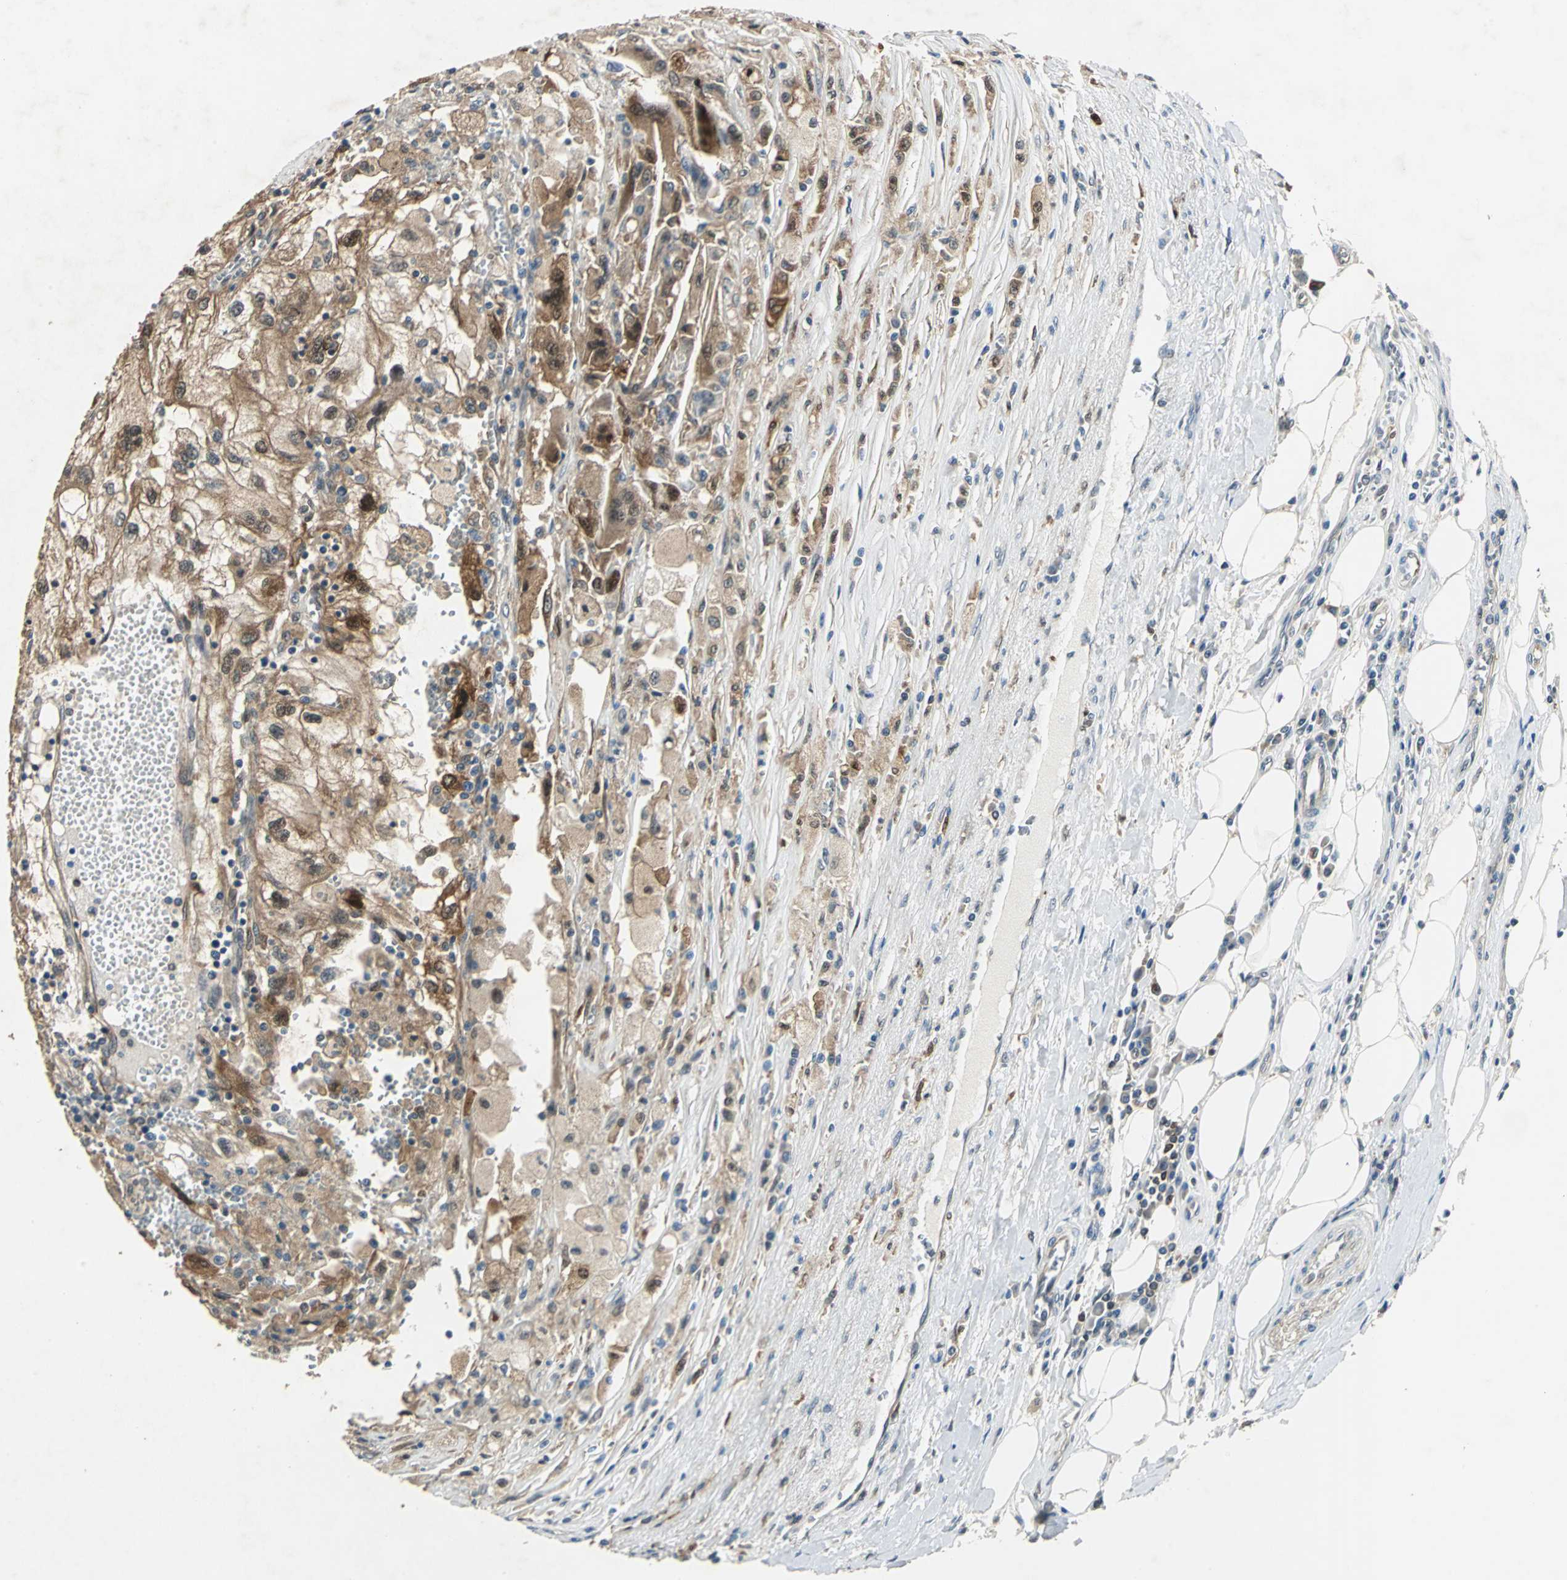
{"staining": {"intensity": "moderate", "quantity": ">75%", "location": "cytoplasmic/membranous"}, "tissue": "renal cancer", "cell_type": "Tumor cells", "image_type": "cancer", "snomed": [{"axis": "morphology", "description": "Normal tissue, NOS"}, {"axis": "morphology", "description": "Adenocarcinoma, NOS"}, {"axis": "topography", "description": "Kidney"}], "caption": "This image displays immunohistochemistry staining of human renal cancer, with medium moderate cytoplasmic/membranous expression in about >75% of tumor cells.", "gene": "RRM2B", "patient": {"sex": "male", "age": 71}}